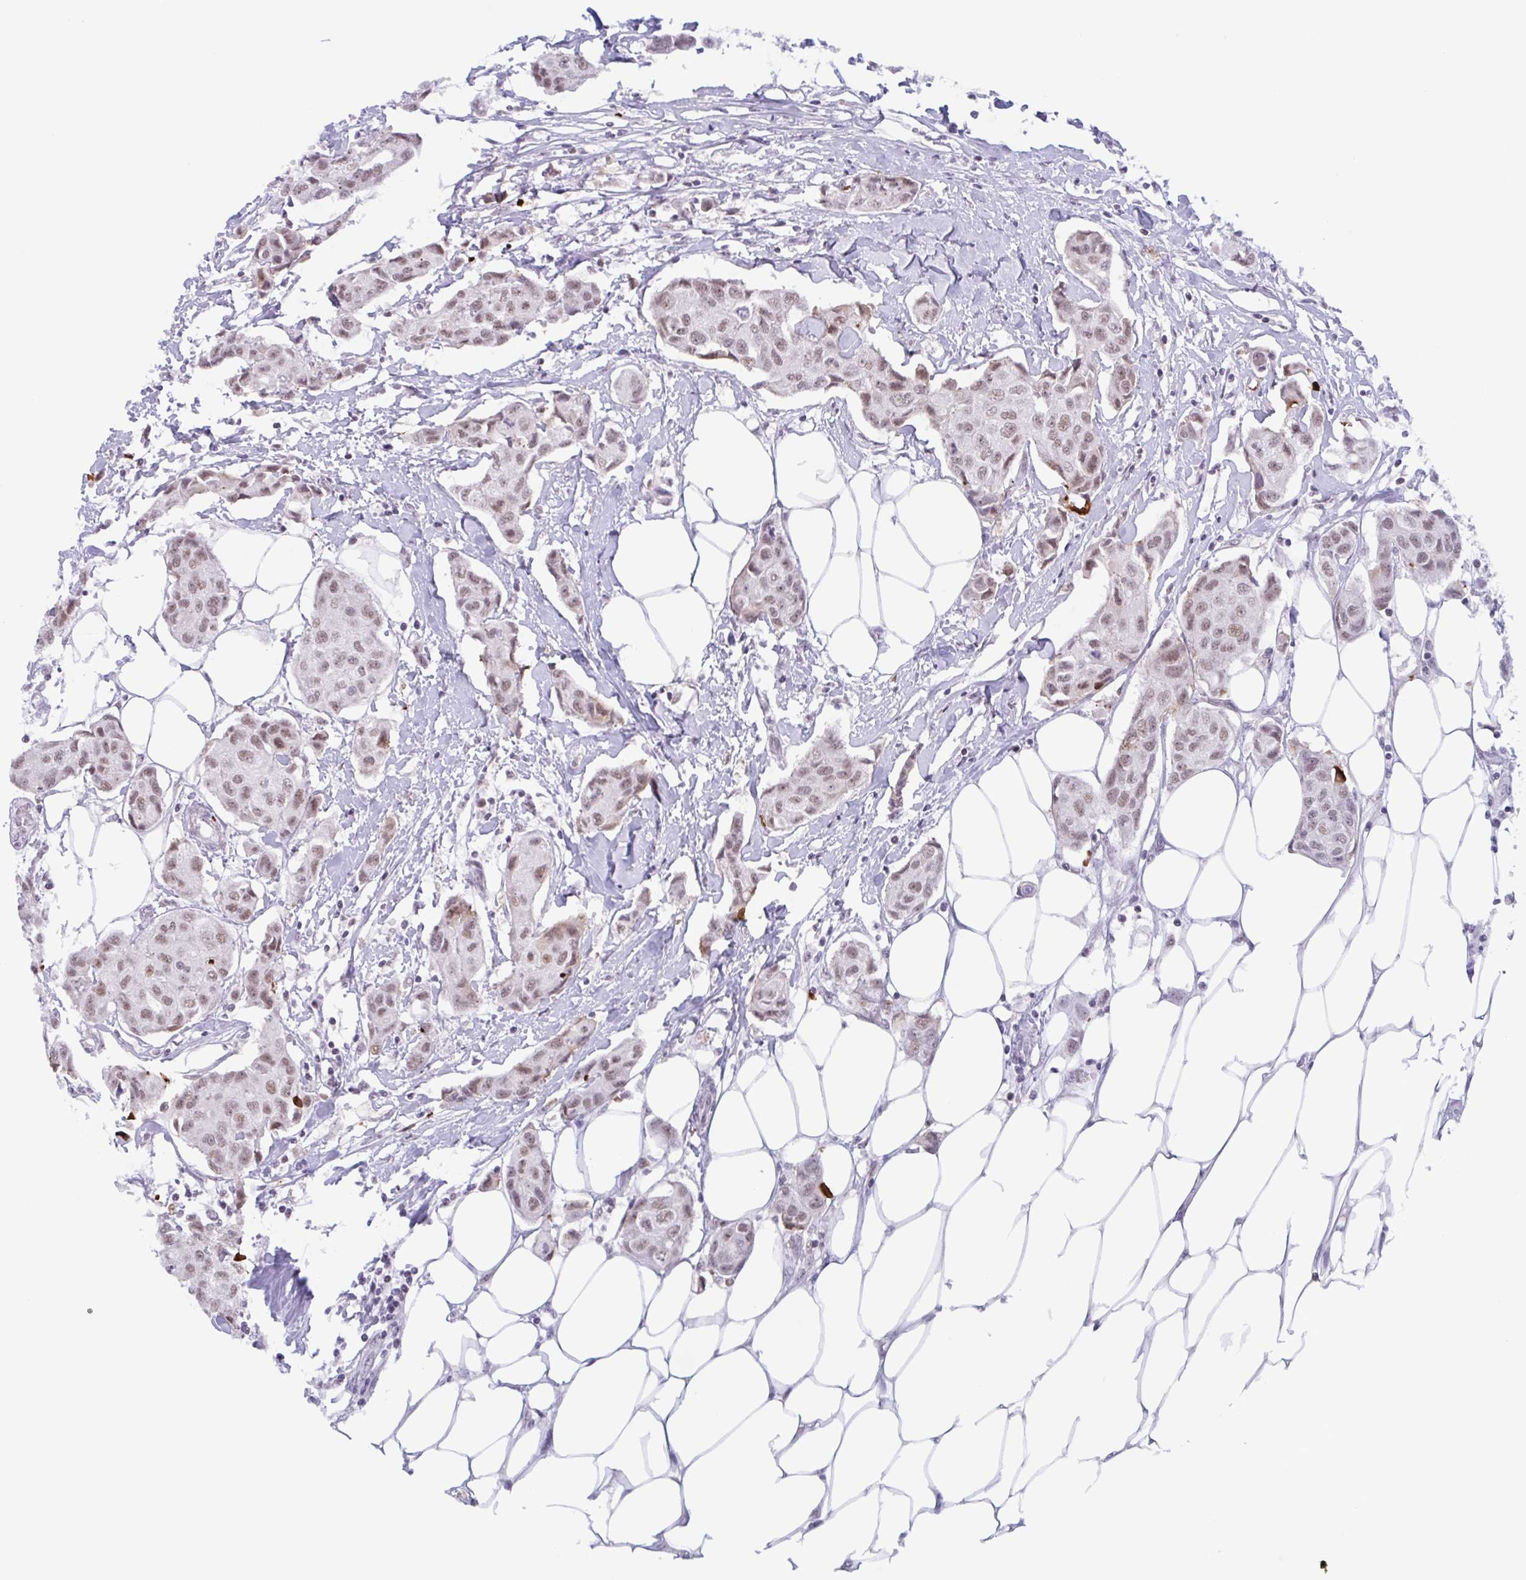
{"staining": {"intensity": "moderate", "quantity": ">75%", "location": "nuclear"}, "tissue": "breast cancer", "cell_type": "Tumor cells", "image_type": "cancer", "snomed": [{"axis": "morphology", "description": "Duct carcinoma"}, {"axis": "topography", "description": "Breast"}, {"axis": "topography", "description": "Lymph node"}], "caption": "Breast infiltrating ductal carcinoma was stained to show a protein in brown. There is medium levels of moderate nuclear staining in approximately >75% of tumor cells. Using DAB (brown) and hematoxylin (blue) stains, captured at high magnification using brightfield microscopy.", "gene": "PLG", "patient": {"sex": "female", "age": 80}}